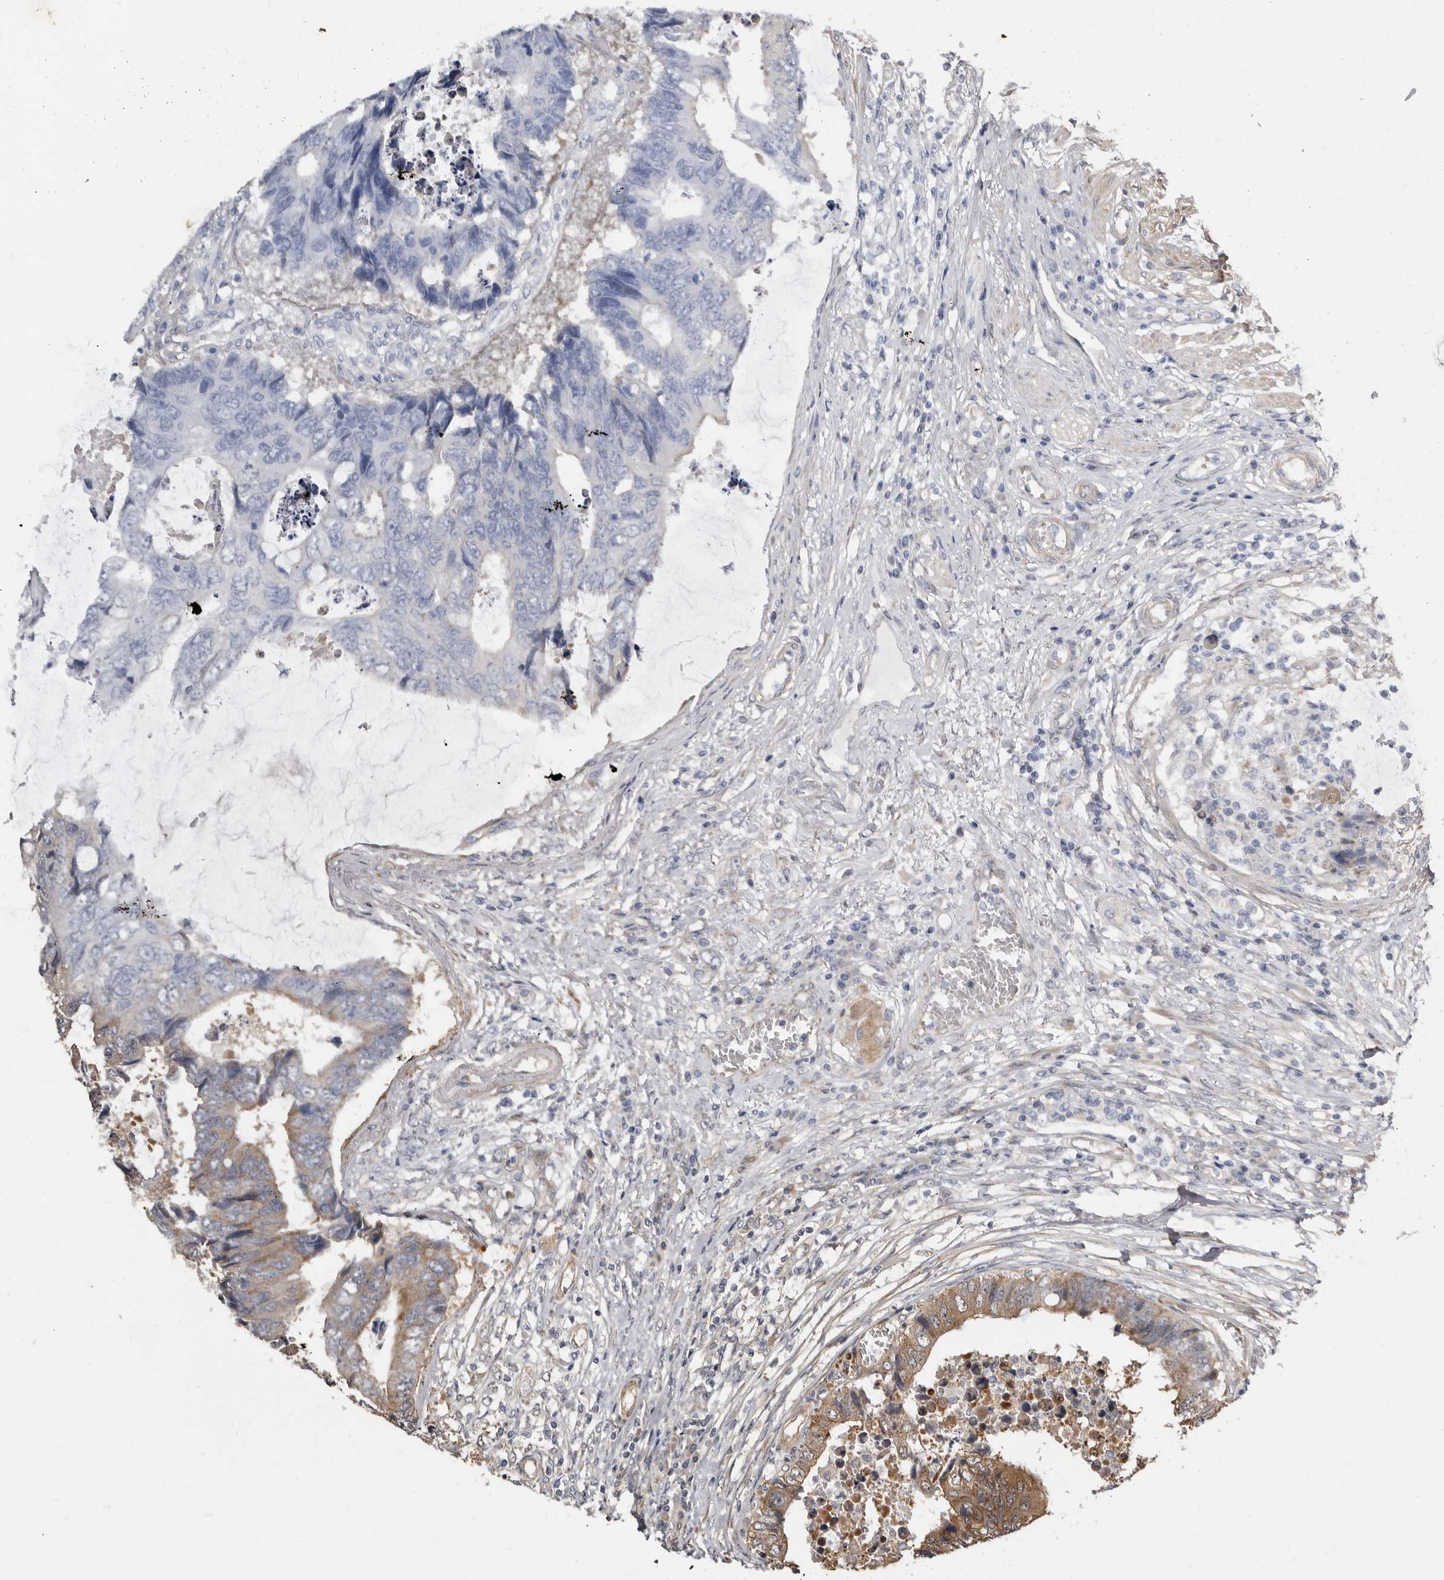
{"staining": {"intensity": "moderate", "quantity": "<25%", "location": "cytoplasmic/membranous"}, "tissue": "colorectal cancer", "cell_type": "Tumor cells", "image_type": "cancer", "snomed": [{"axis": "morphology", "description": "Adenocarcinoma, NOS"}, {"axis": "topography", "description": "Rectum"}], "caption": "Tumor cells demonstrate low levels of moderate cytoplasmic/membranous positivity in about <25% of cells in adenocarcinoma (colorectal).", "gene": "SBDS", "patient": {"sex": "male", "age": 84}}